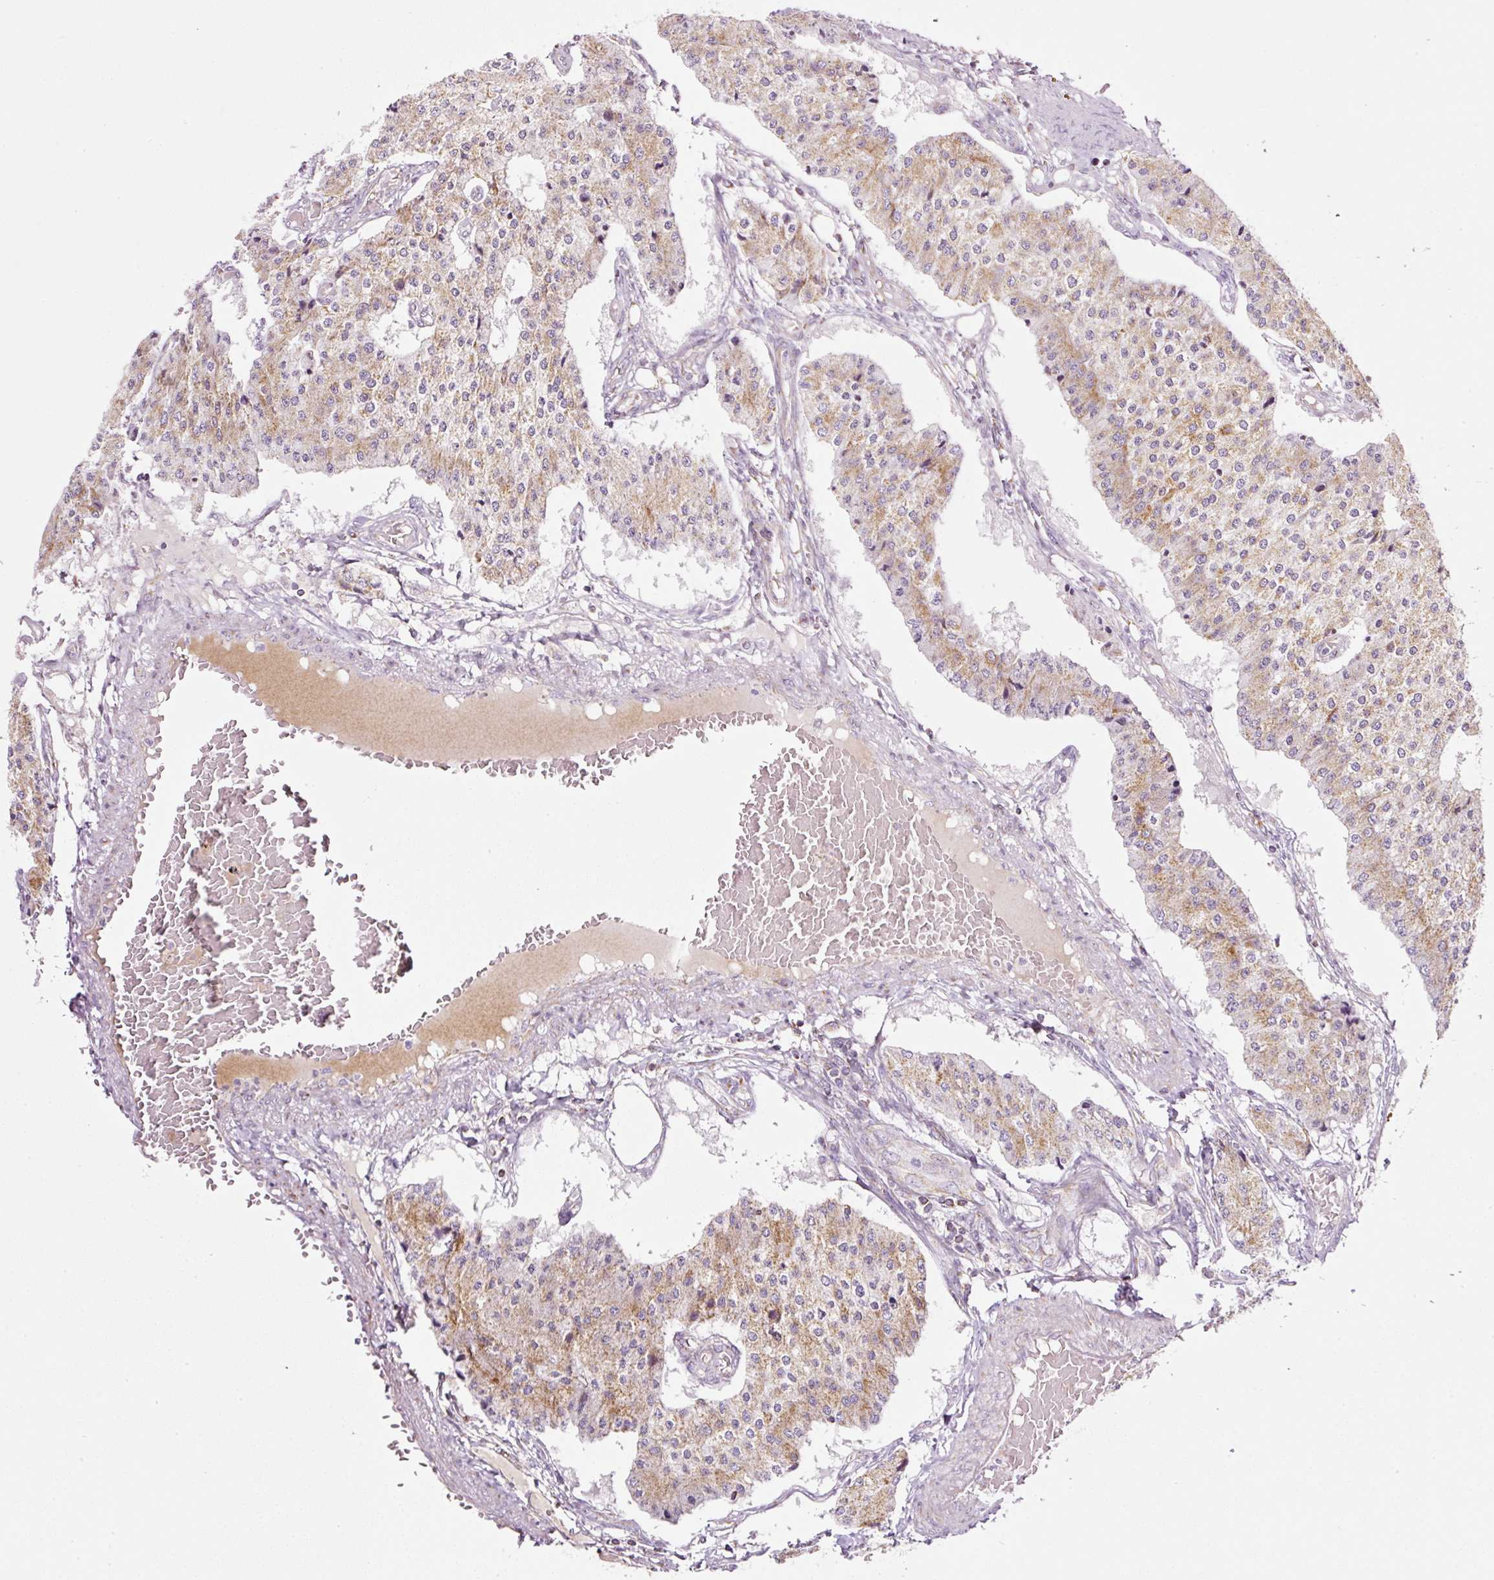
{"staining": {"intensity": "moderate", "quantity": "25%-75%", "location": "cytoplasmic/membranous"}, "tissue": "carcinoid", "cell_type": "Tumor cells", "image_type": "cancer", "snomed": [{"axis": "morphology", "description": "Carcinoid, malignant, NOS"}, {"axis": "topography", "description": "Colon"}], "caption": "Malignant carcinoid stained with immunohistochemistry (IHC) reveals moderate cytoplasmic/membranous staining in approximately 25%-75% of tumor cells. (Brightfield microscopy of DAB IHC at high magnification).", "gene": "SDHA", "patient": {"sex": "female", "age": 52}}